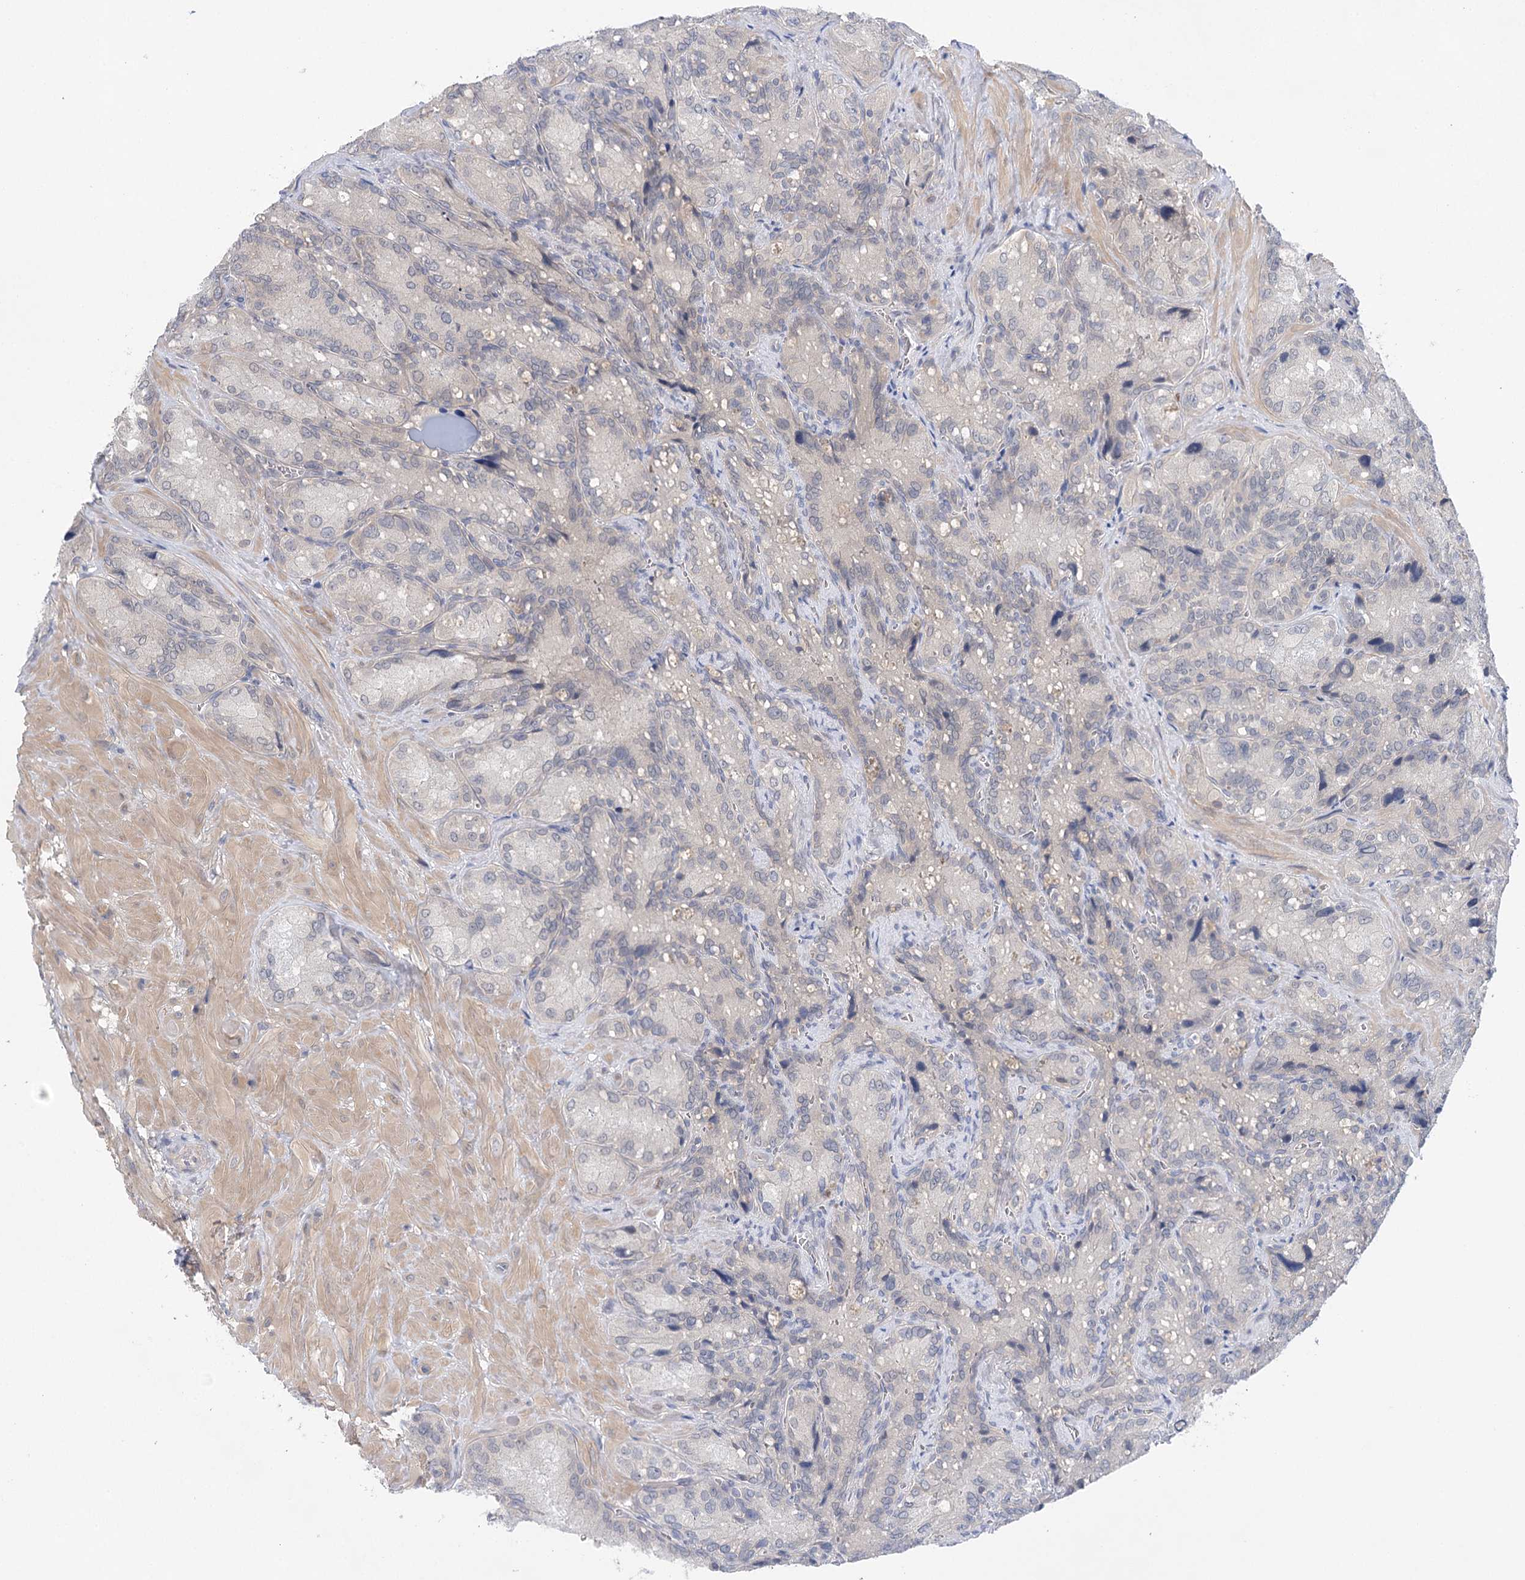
{"staining": {"intensity": "negative", "quantity": "none", "location": "none"}, "tissue": "seminal vesicle", "cell_type": "Glandular cells", "image_type": "normal", "snomed": [{"axis": "morphology", "description": "Normal tissue, NOS"}, {"axis": "topography", "description": "Seminal veicle"}], "caption": "Glandular cells are negative for brown protein staining in normal seminal vesicle. The staining was performed using DAB to visualize the protein expression in brown, while the nuclei were stained in blue with hematoxylin (Magnification: 20x).", "gene": "LALBA", "patient": {"sex": "male", "age": 62}}